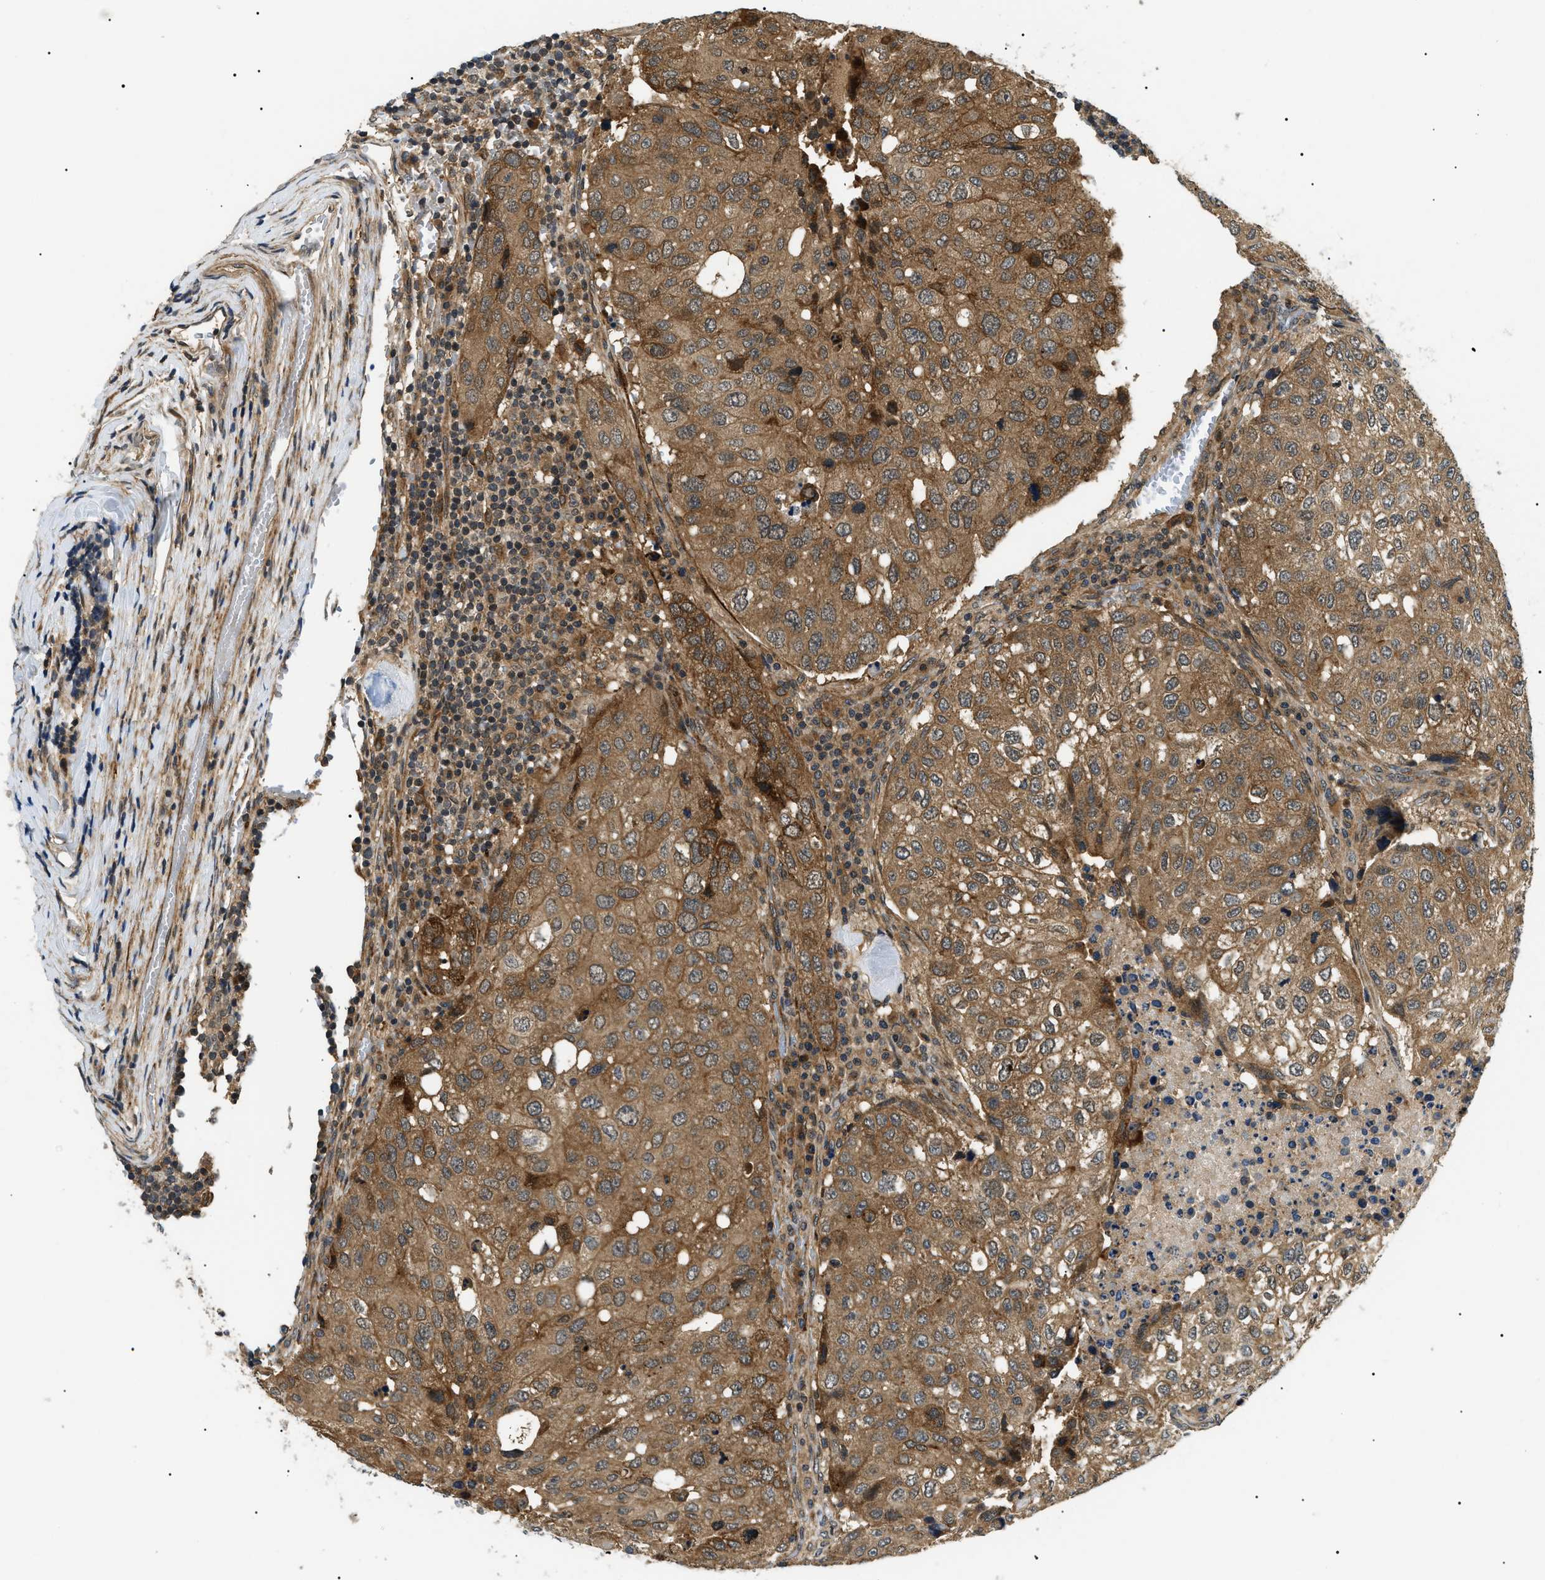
{"staining": {"intensity": "moderate", "quantity": ">75%", "location": "cytoplasmic/membranous"}, "tissue": "urothelial cancer", "cell_type": "Tumor cells", "image_type": "cancer", "snomed": [{"axis": "morphology", "description": "Urothelial carcinoma, High grade"}, {"axis": "topography", "description": "Lymph node"}, {"axis": "topography", "description": "Urinary bladder"}], "caption": "Immunohistochemical staining of high-grade urothelial carcinoma exhibits medium levels of moderate cytoplasmic/membranous positivity in about >75% of tumor cells. (Brightfield microscopy of DAB IHC at high magnification).", "gene": "ATP6AP1", "patient": {"sex": "male", "age": 51}}